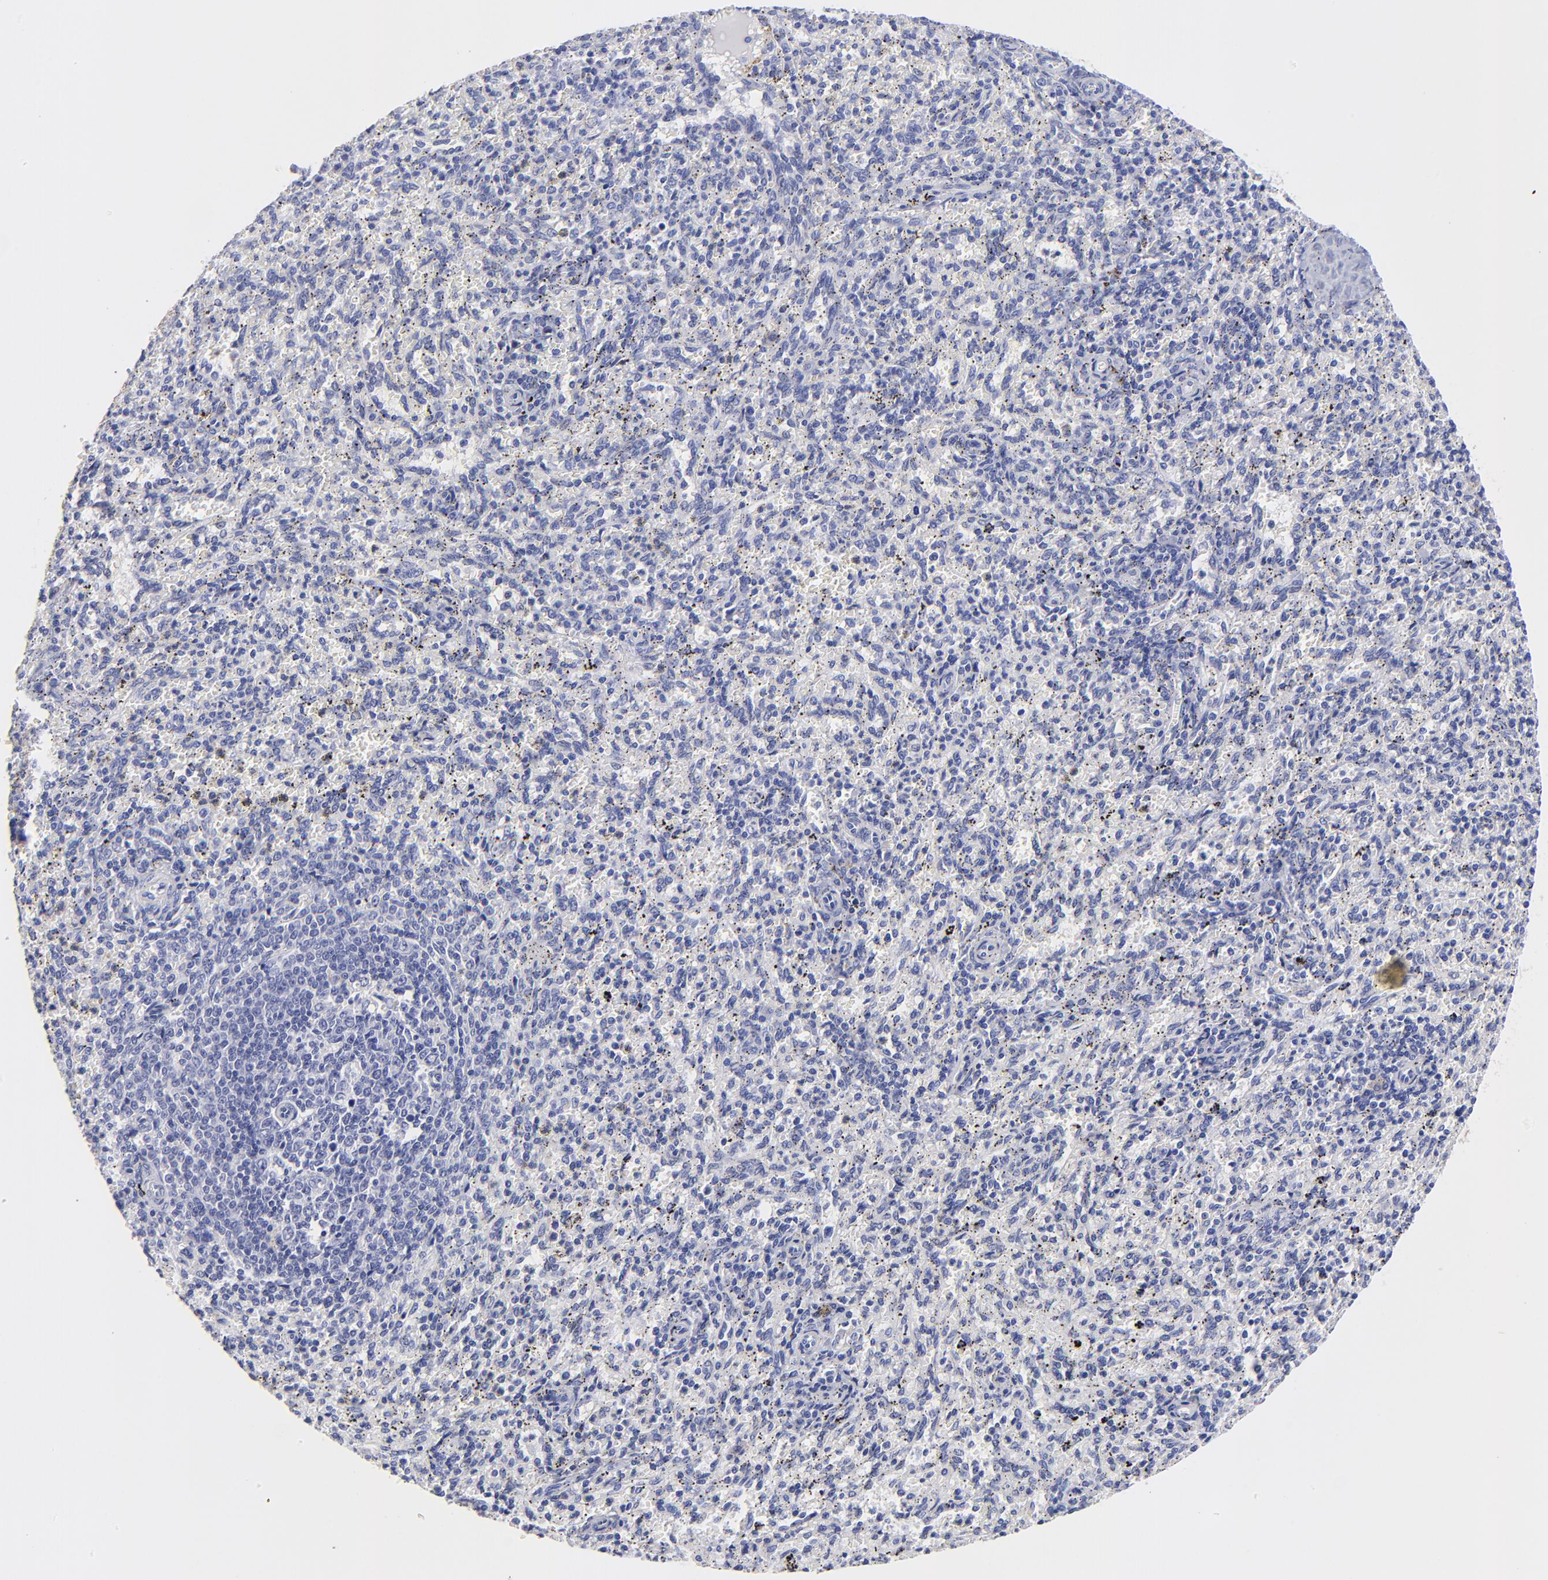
{"staining": {"intensity": "negative", "quantity": "none", "location": "none"}, "tissue": "spleen", "cell_type": "Cells in red pulp", "image_type": "normal", "snomed": [{"axis": "morphology", "description": "Normal tissue, NOS"}, {"axis": "topography", "description": "Spleen"}], "caption": "Immunohistochemistry photomicrograph of benign human spleen stained for a protein (brown), which displays no expression in cells in red pulp.", "gene": "HORMAD2", "patient": {"sex": "female", "age": 10}}